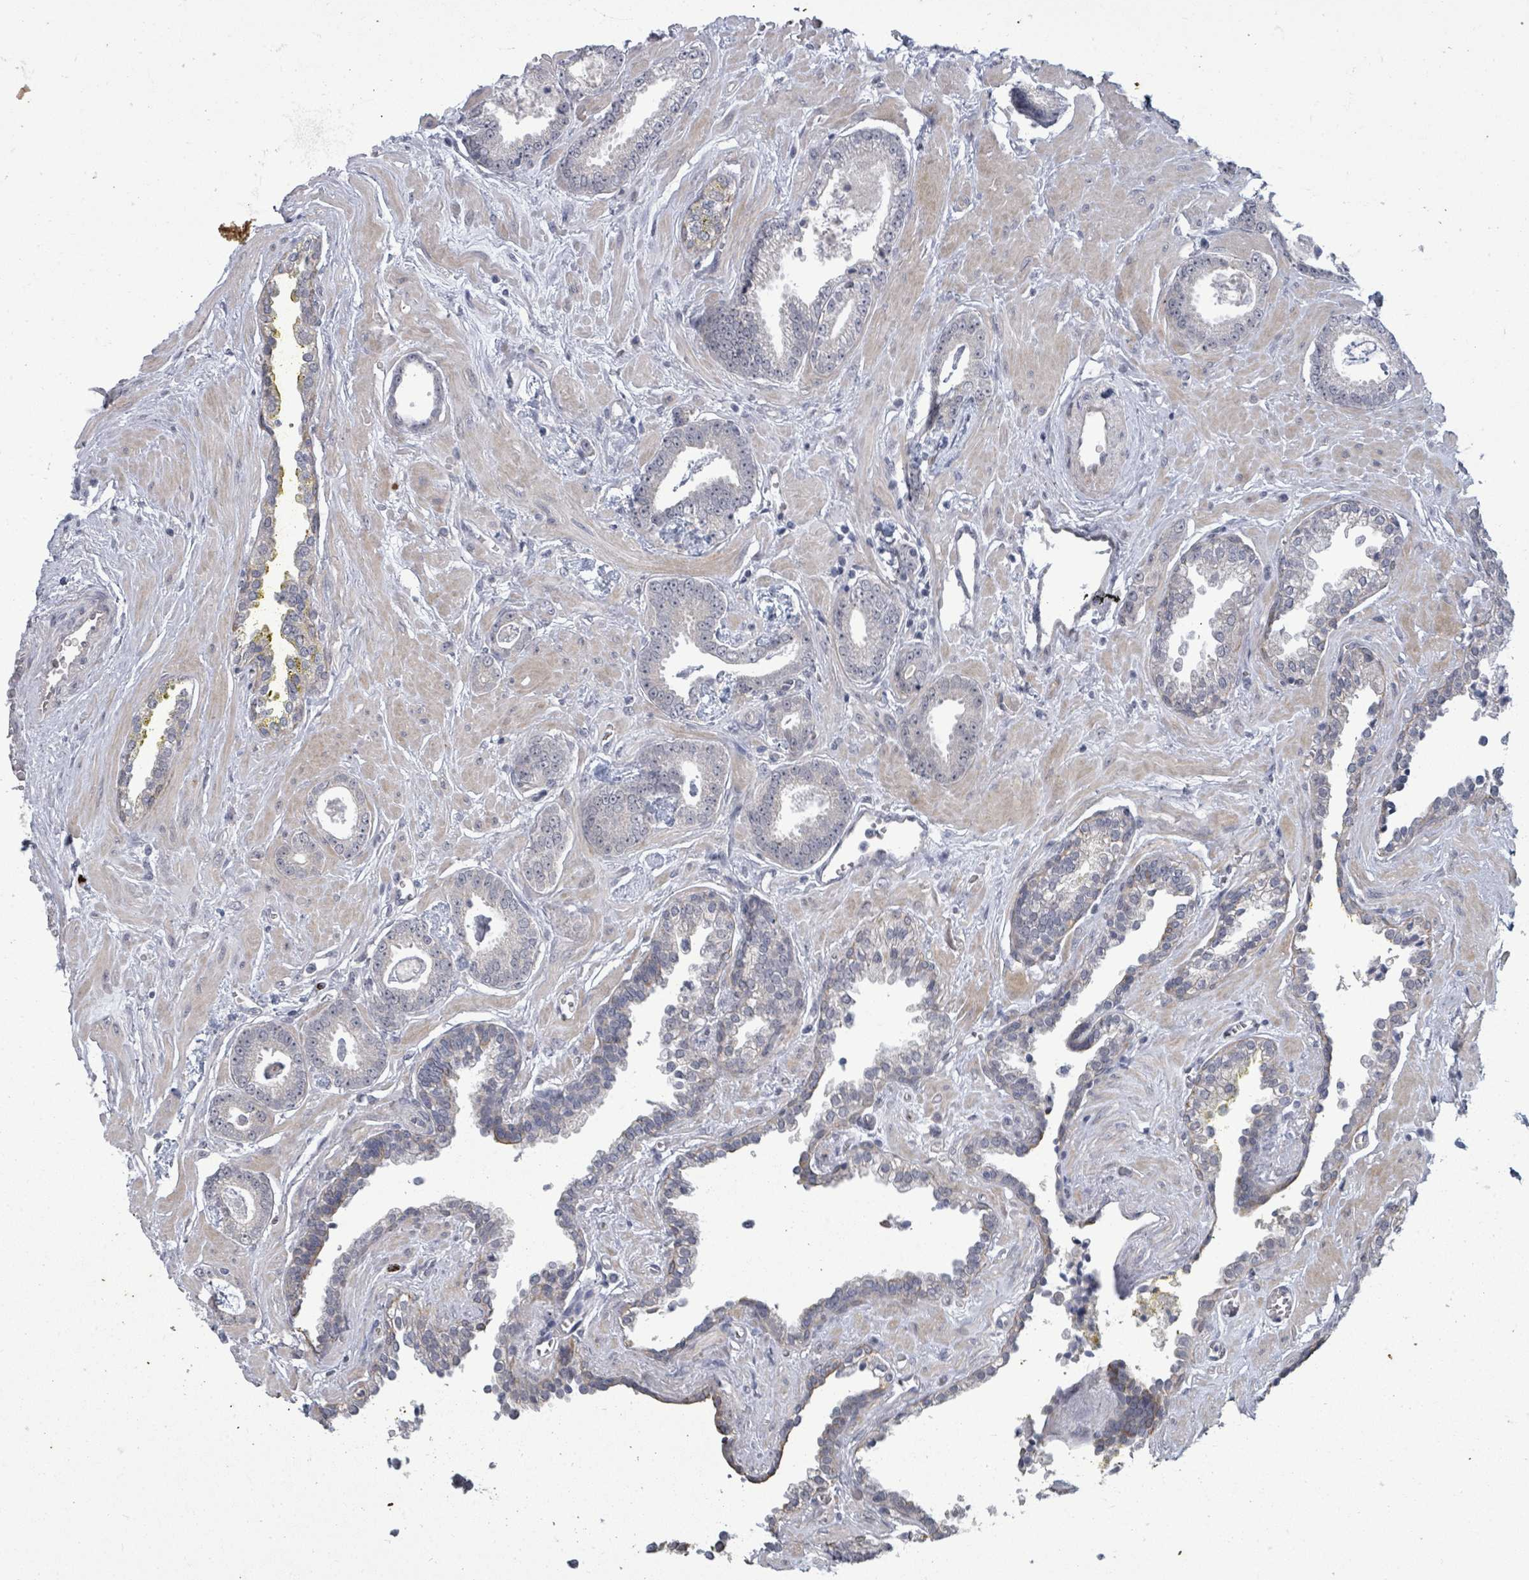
{"staining": {"intensity": "negative", "quantity": "none", "location": "none"}, "tissue": "prostate cancer", "cell_type": "Tumor cells", "image_type": "cancer", "snomed": [{"axis": "morphology", "description": "Adenocarcinoma, Low grade"}, {"axis": "topography", "description": "Prostate"}], "caption": "Immunohistochemistry (IHC) of prostate cancer reveals no positivity in tumor cells.", "gene": "ASB12", "patient": {"sex": "male", "age": 60}}